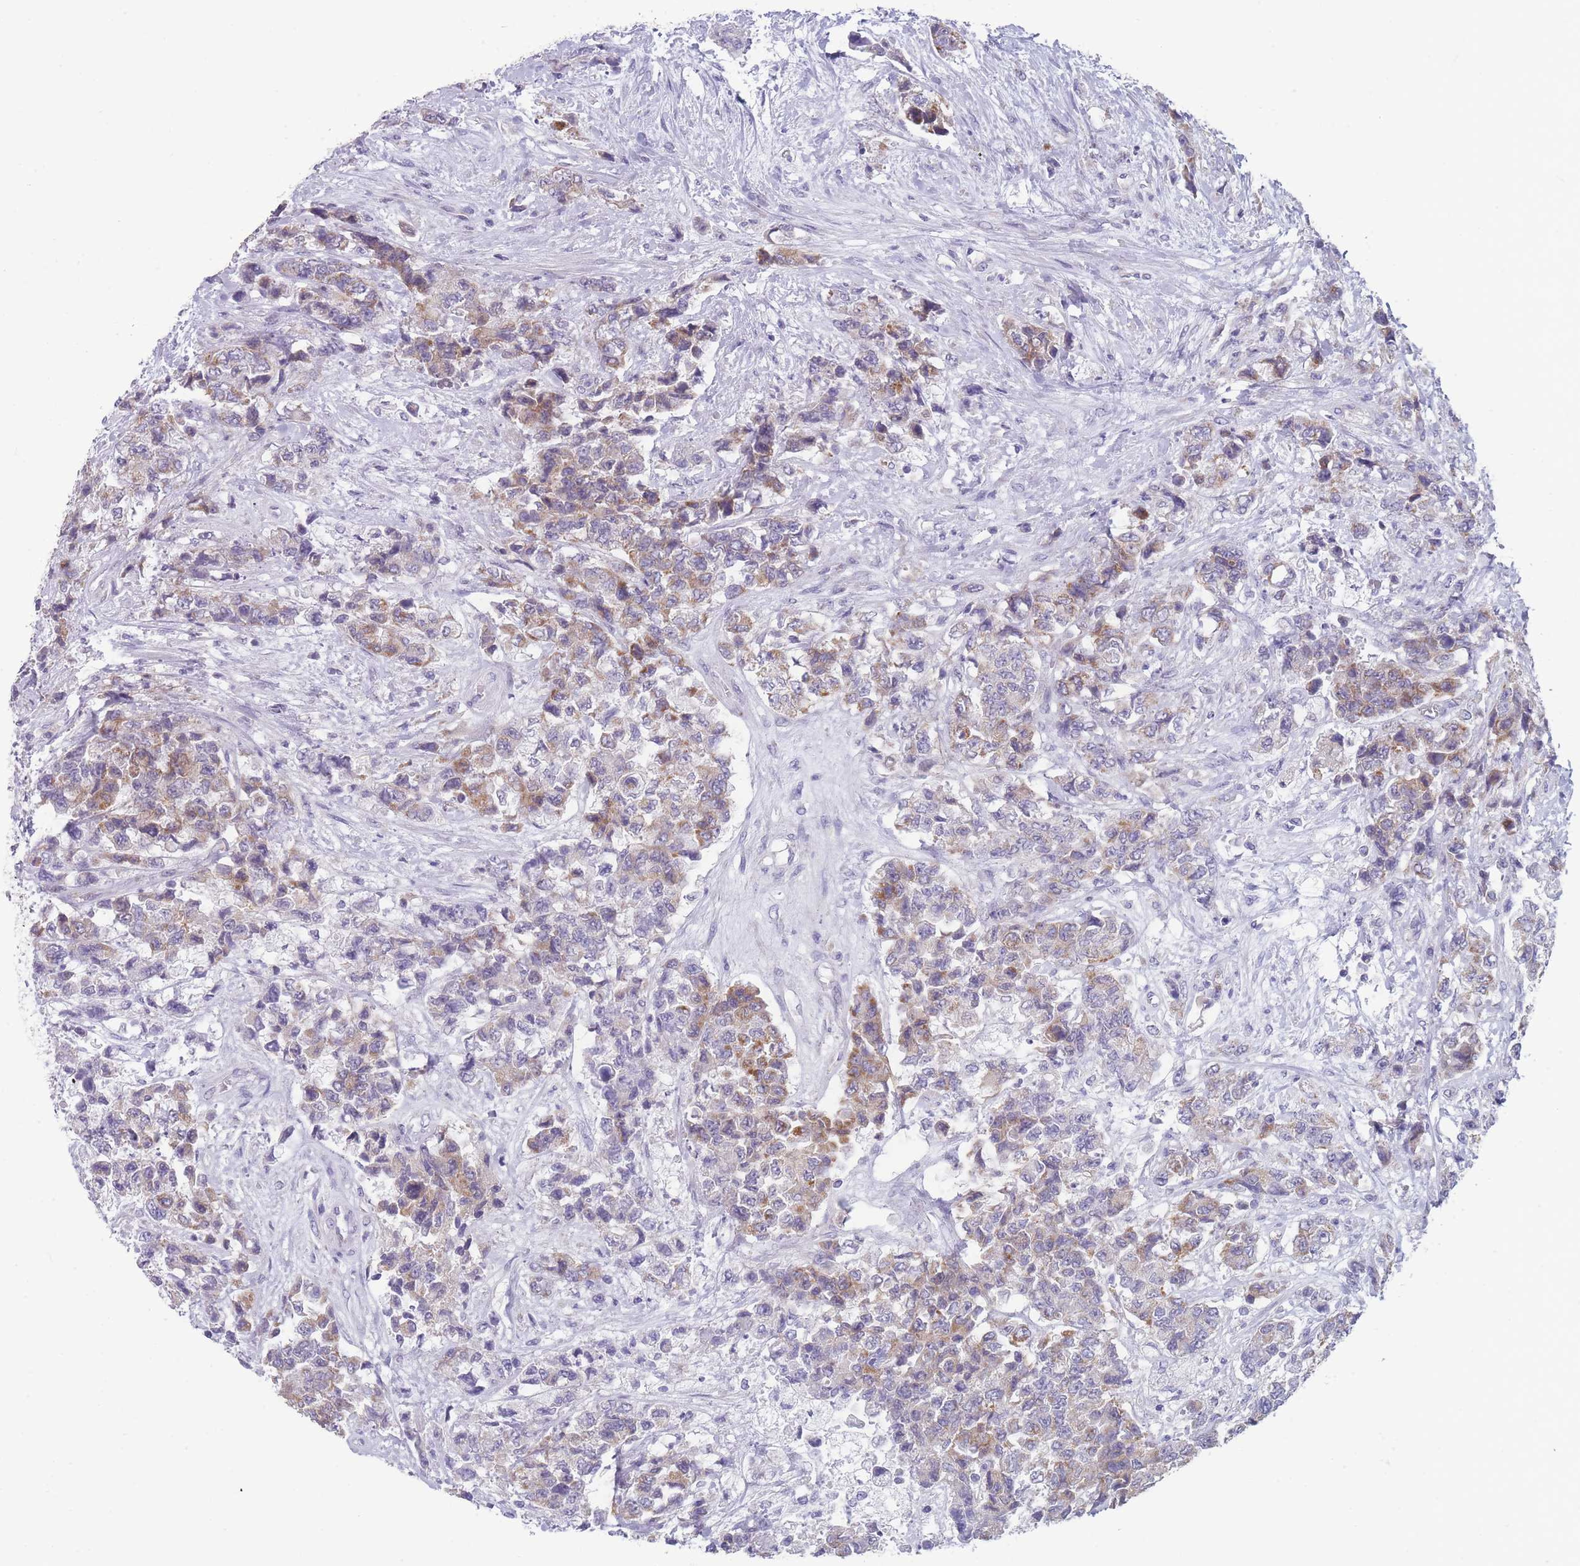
{"staining": {"intensity": "moderate", "quantity": ">75%", "location": "cytoplasmic/membranous"}, "tissue": "urothelial cancer", "cell_type": "Tumor cells", "image_type": "cancer", "snomed": [{"axis": "morphology", "description": "Urothelial carcinoma, High grade"}, {"axis": "topography", "description": "Urinary bladder"}], "caption": "Immunohistochemistry (IHC) photomicrograph of urothelial carcinoma (high-grade) stained for a protein (brown), which shows medium levels of moderate cytoplasmic/membranous expression in approximately >75% of tumor cells.", "gene": "MRPS14", "patient": {"sex": "female", "age": 78}}